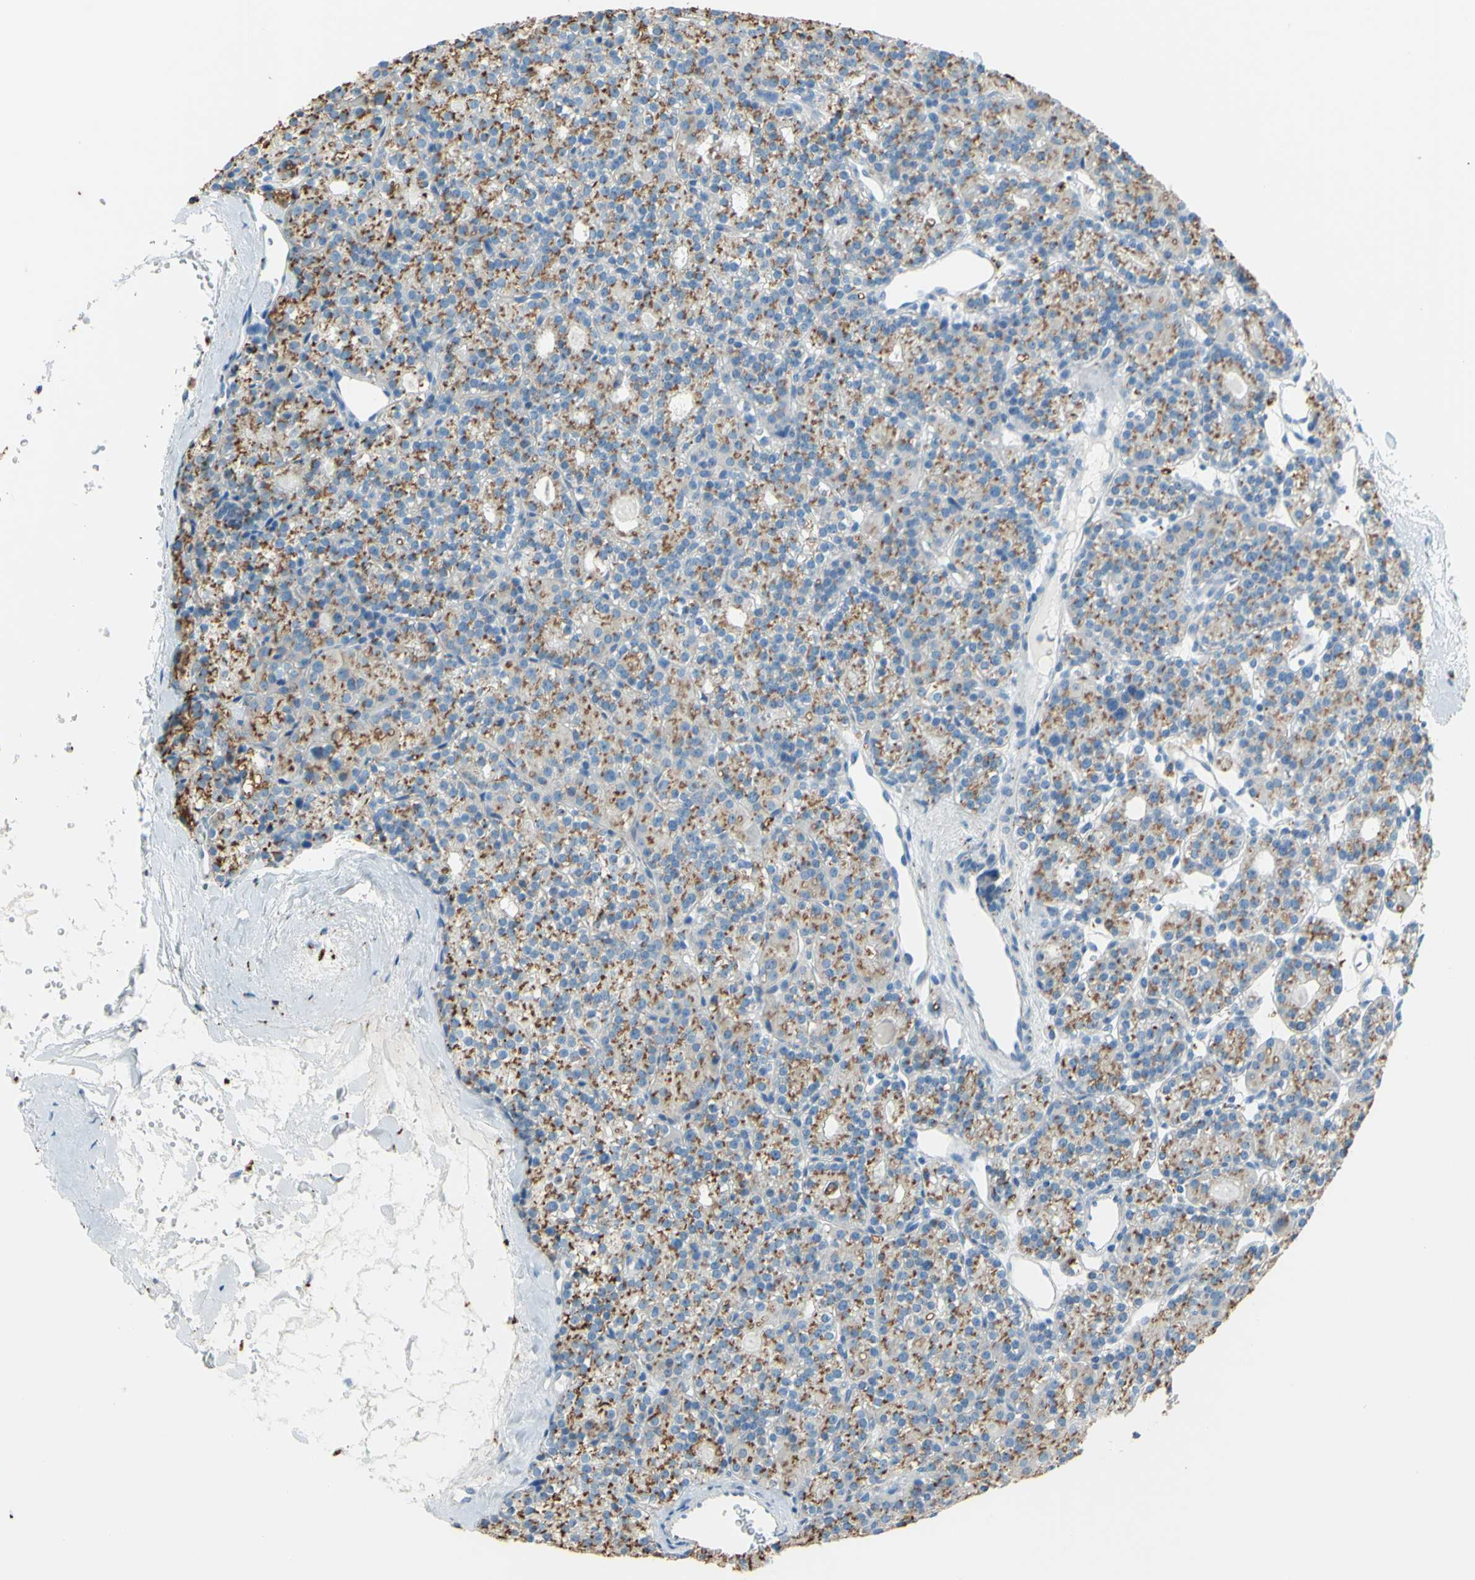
{"staining": {"intensity": "moderate", "quantity": ">75%", "location": "cytoplasmic/membranous"}, "tissue": "parathyroid gland", "cell_type": "Glandular cells", "image_type": "normal", "snomed": [{"axis": "morphology", "description": "Normal tissue, NOS"}, {"axis": "topography", "description": "Parathyroid gland"}], "caption": "Immunohistochemical staining of benign human parathyroid gland exhibits moderate cytoplasmic/membranous protein positivity in about >75% of glandular cells.", "gene": "CTSD", "patient": {"sex": "female", "age": 64}}